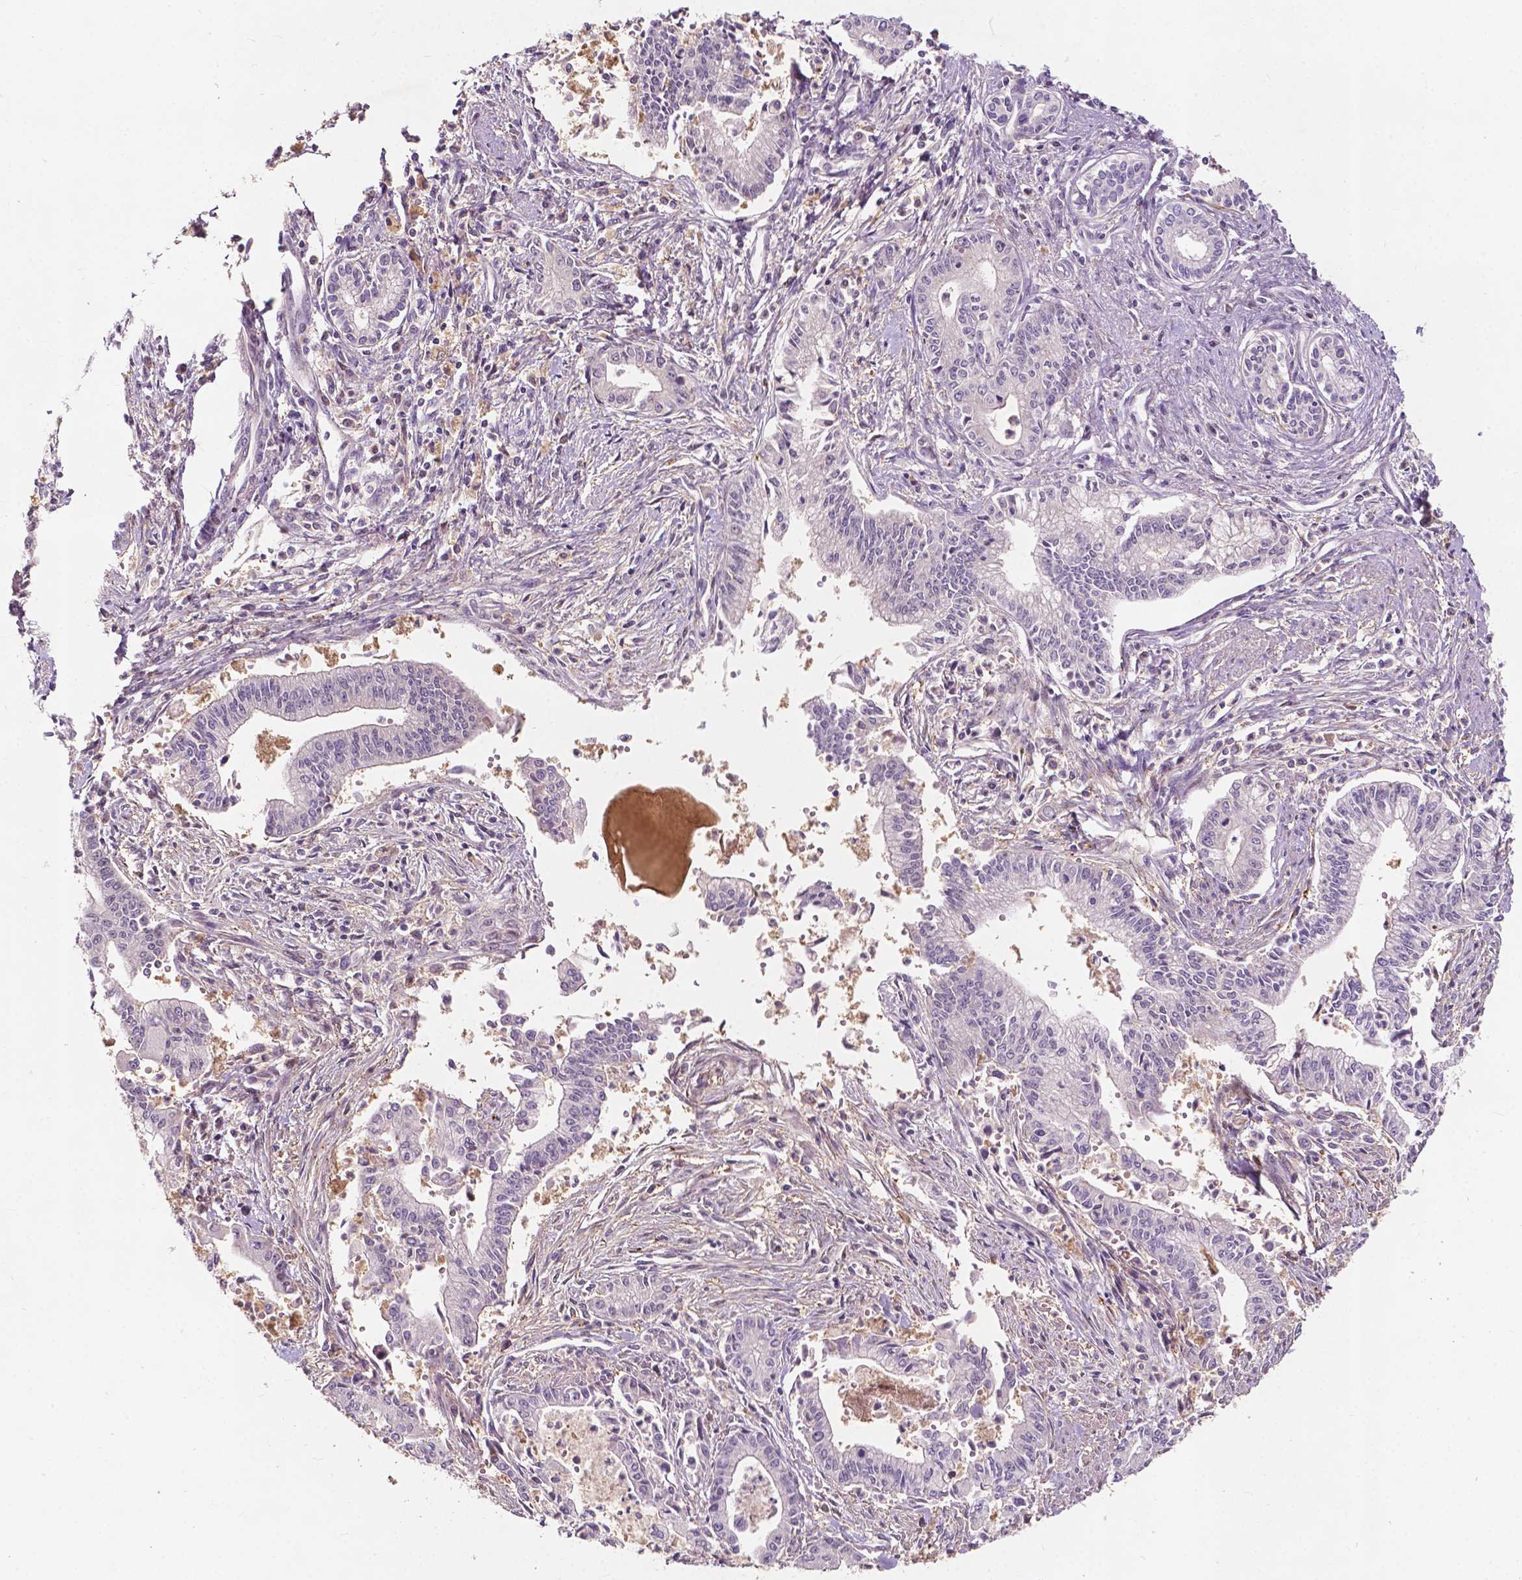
{"staining": {"intensity": "negative", "quantity": "none", "location": "none"}, "tissue": "pancreatic cancer", "cell_type": "Tumor cells", "image_type": "cancer", "snomed": [{"axis": "morphology", "description": "Adenocarcinoma, NOS"}, {"axis": "topography", "description": "Pancreas"}], "caption": "An image of human pancreatic cancer is negative for staining in tumor cells.", "gene": "GPR37", "patient": {"sex": "female", "age": 65}}